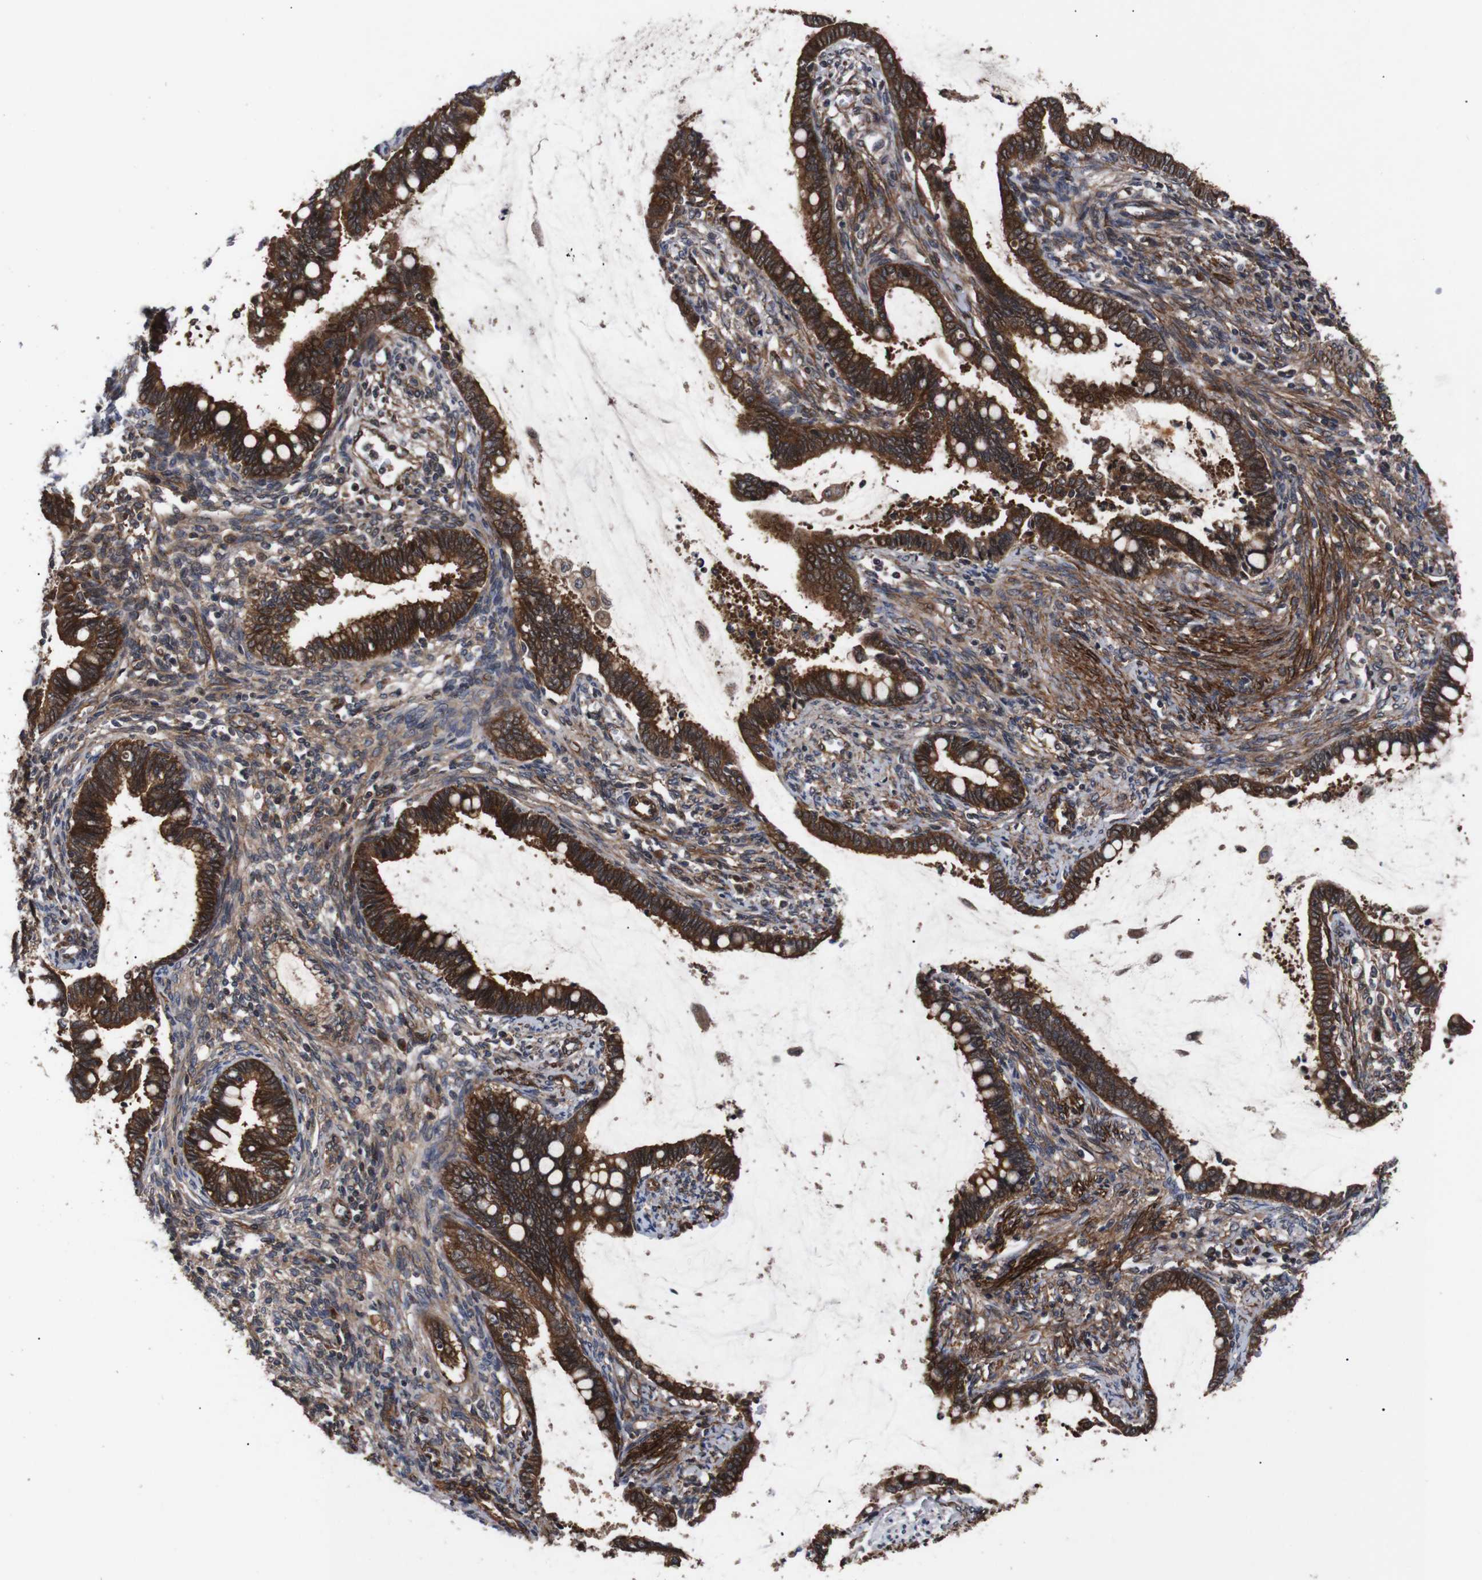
{"staining": {"intensity": "strong", "quantity": ">75%", "location": "cytoplasmic/membranous"}, "tissue": "cervical cancer", "cell_type": "Tumor cells", "image_type": "cancer", "snomed": [{"axis": "morphology", "description": "Adenocarcinoma, NOS"}, {"axis": "topography", "description": "Cervix"}], "caption": "Protein expression analysis of human adenocarcinoma (cervical) reveals strong cytoplasmic/membranous staining in approximately >75% of tumor cells.", "gene": "PAWR", "patient": {"sex": "female", "age": 44}}